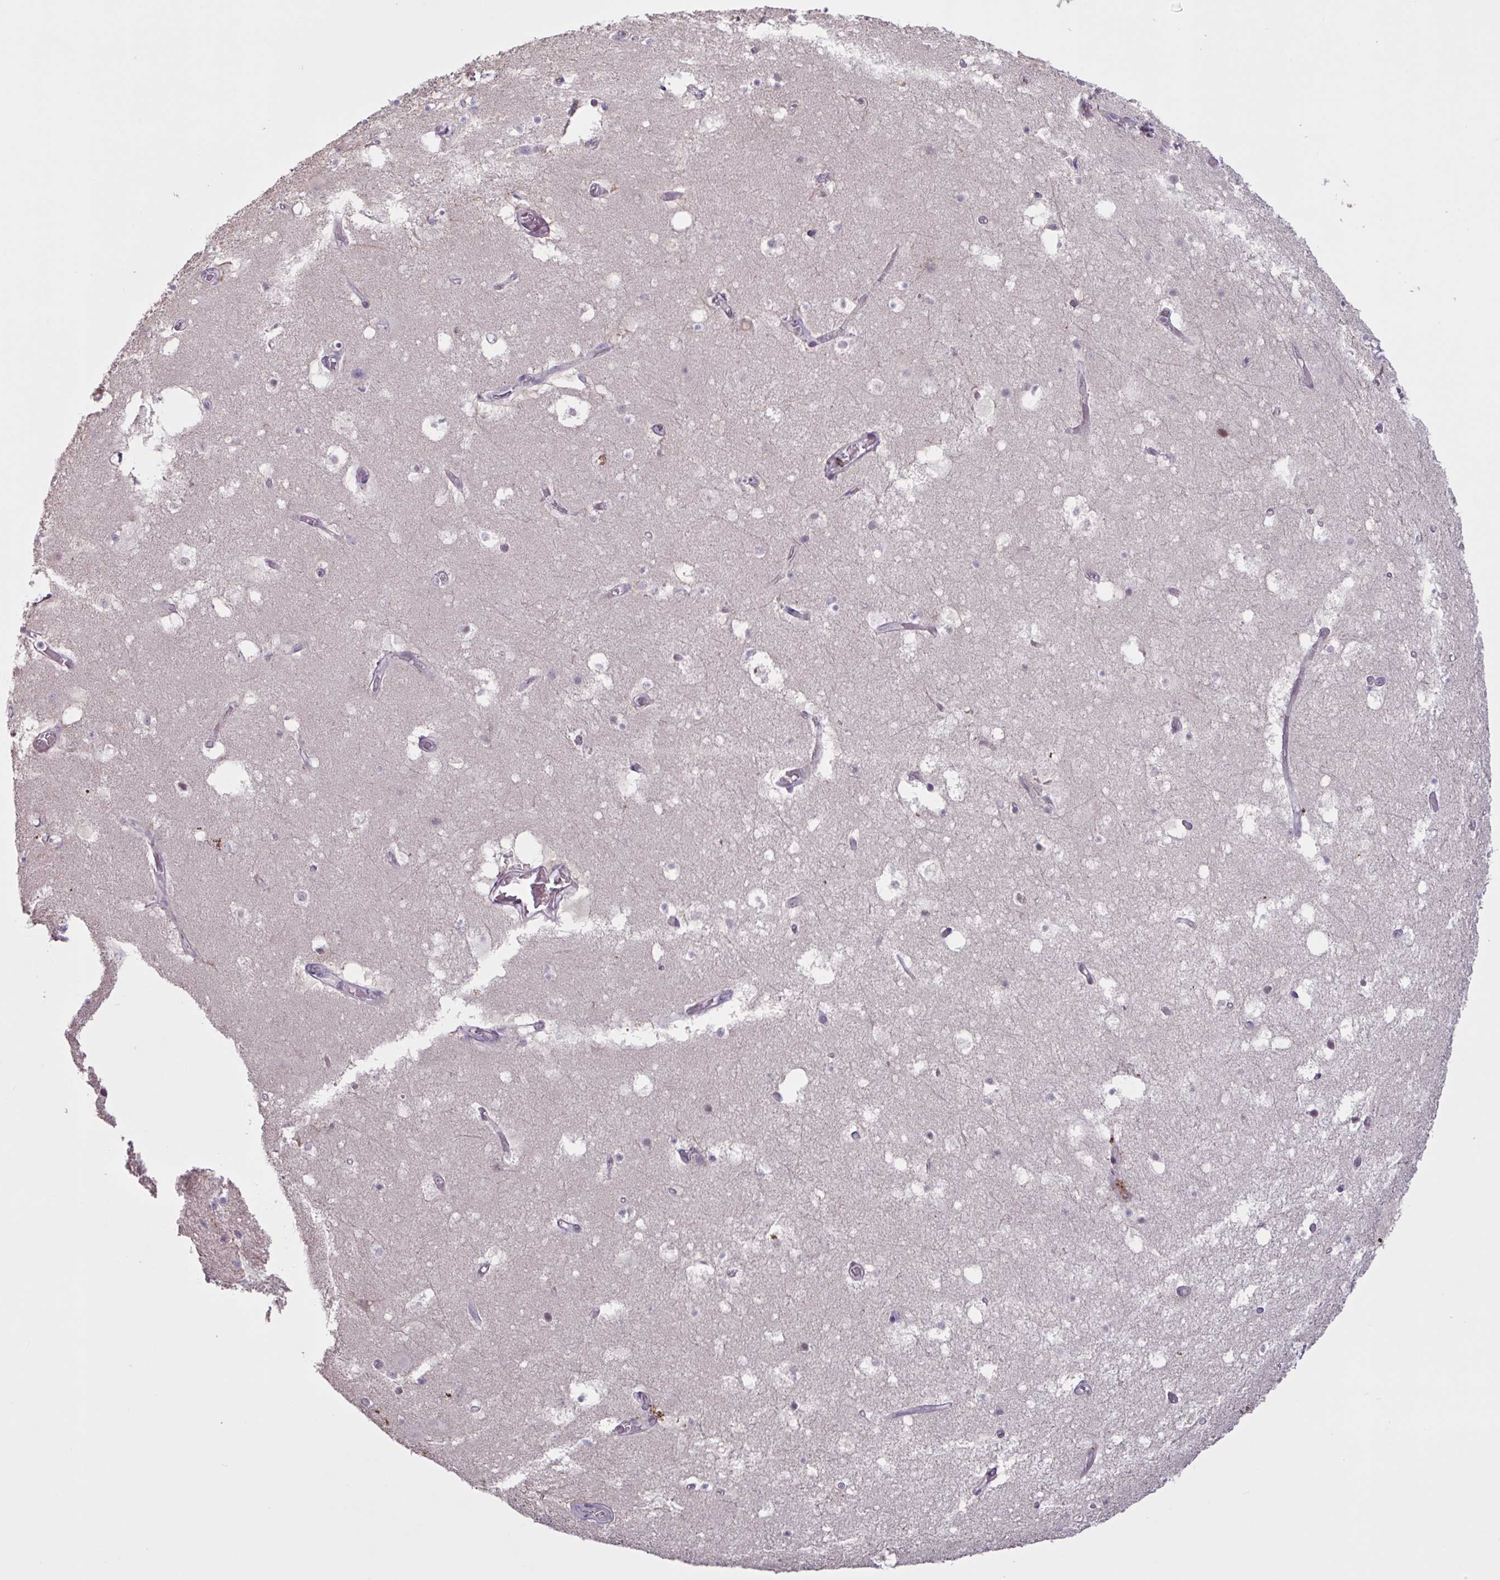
{"staining": {"intensity": "negative", "quantity": "none", "location": "none"}, "tissue": "hippocampus", "cell_type": "Glial cells", "image_type": "normal", "snomed": [{"axis": "morphology", "description": "Normal tissue, NOS"}, {"axis": "topography", "description": "Hippocampus"}], "caption": "Immunohistochemistry (IHC) histopathology image of normal hippocampus stained for a protein (brown), which shows no positivity in glial cells.", "gene": "ENSG00000281613", "patient": {"sex": "female", "age": 52}}